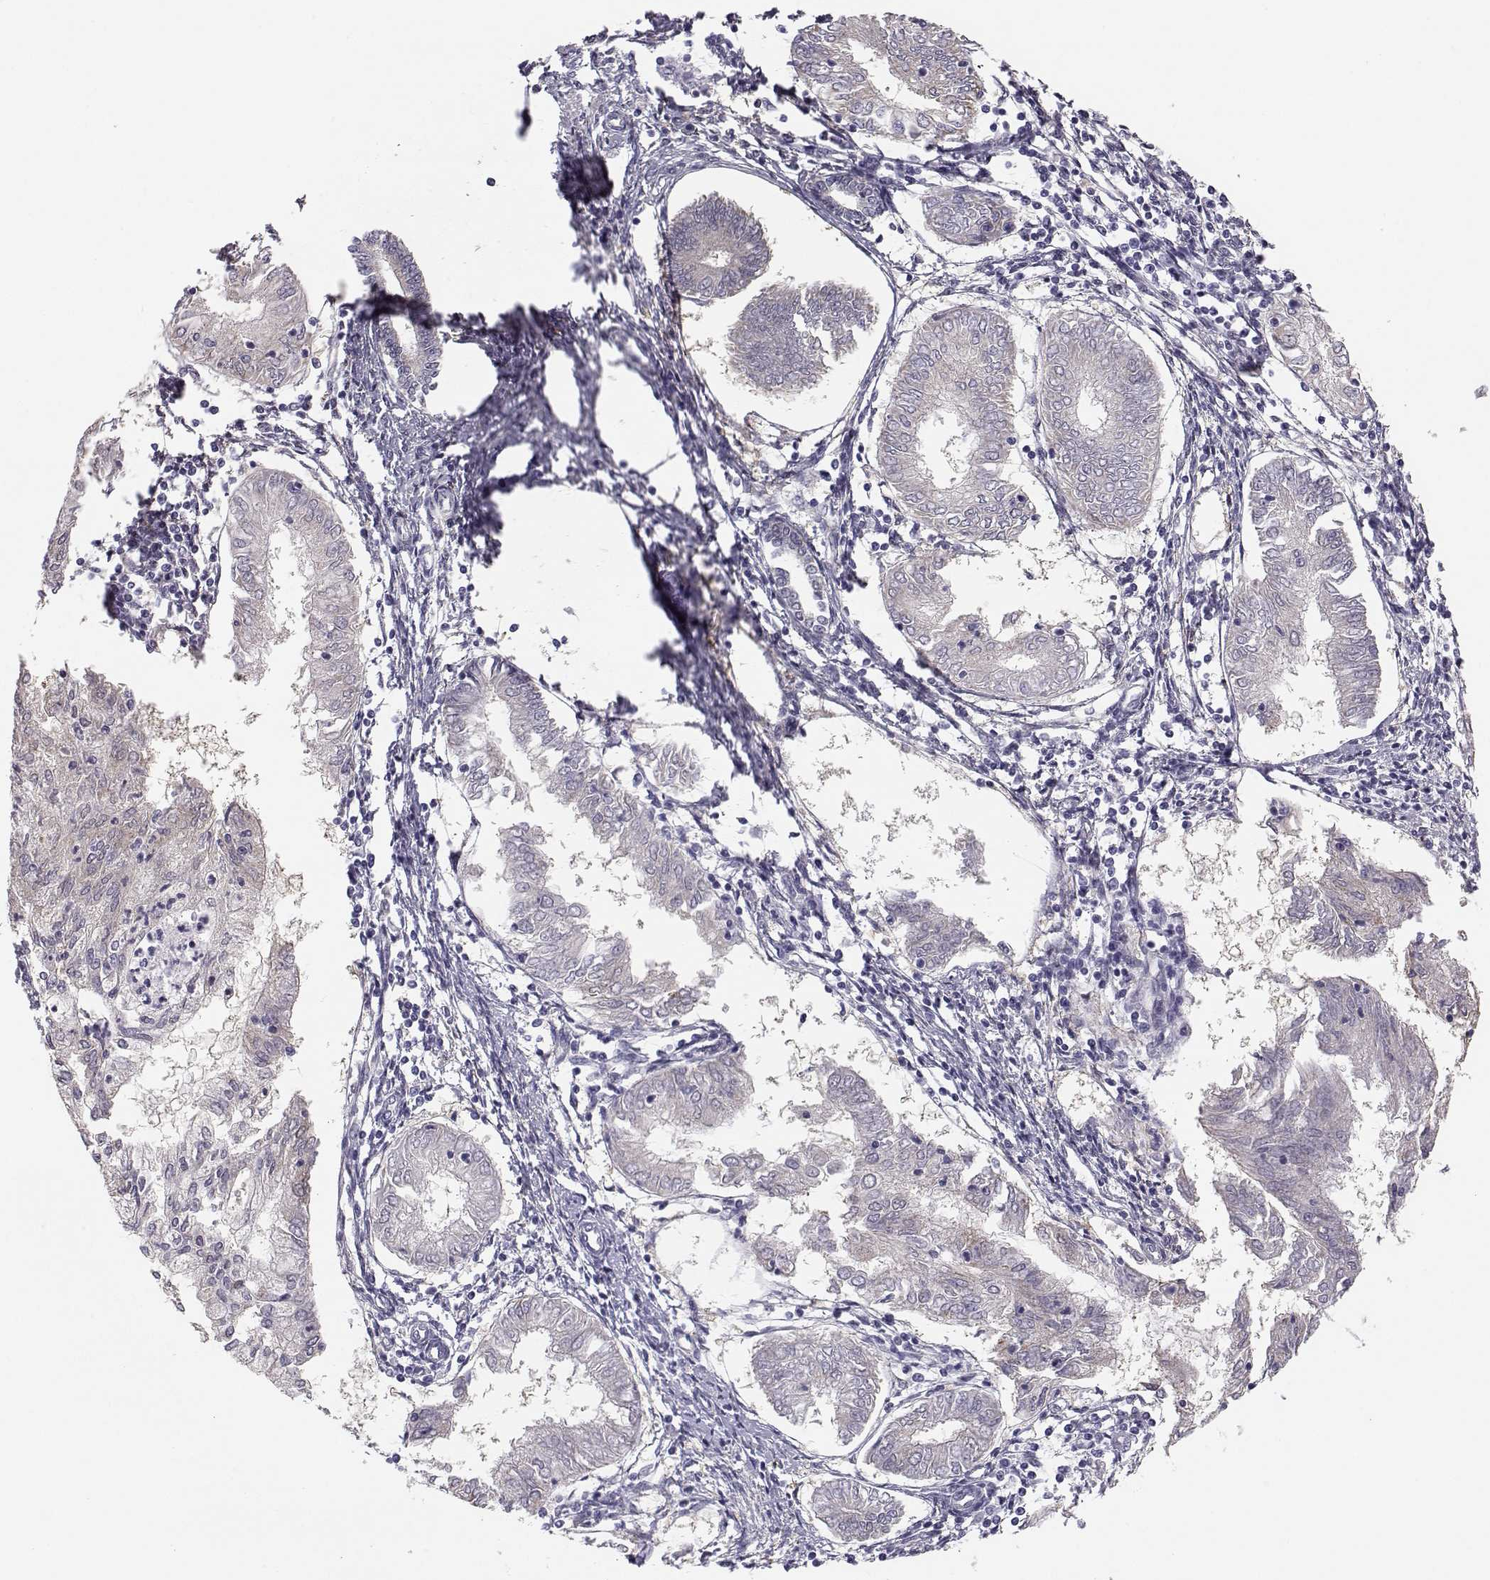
{"staining": {"intensity": "negative", "quantity": "none", "location": "none"}, "tissue": "endometrial cancer", "cell_type": "Tumor cells", "image_type": "cancer", "snomed": [{"axis": "morphology", "description": "Adenocarcinoma, NOS"}, {"axis": "topography", "description": "Endometrium"}], "caption": "An immunohistochemistry (IHC) micrograph of endometrial cancer (adenocarcinoma) is shown. There is no staining in tumor cells of endometrial cancer (adenocarcinoma). The staining was performed using DAB to visualize the protein expression in brown, while the nuclei were stained in blue with hematoxylin (Magnification: 20x).", "gene": "KCNMB4", "patient": {"sex": "female", "age": 68}}